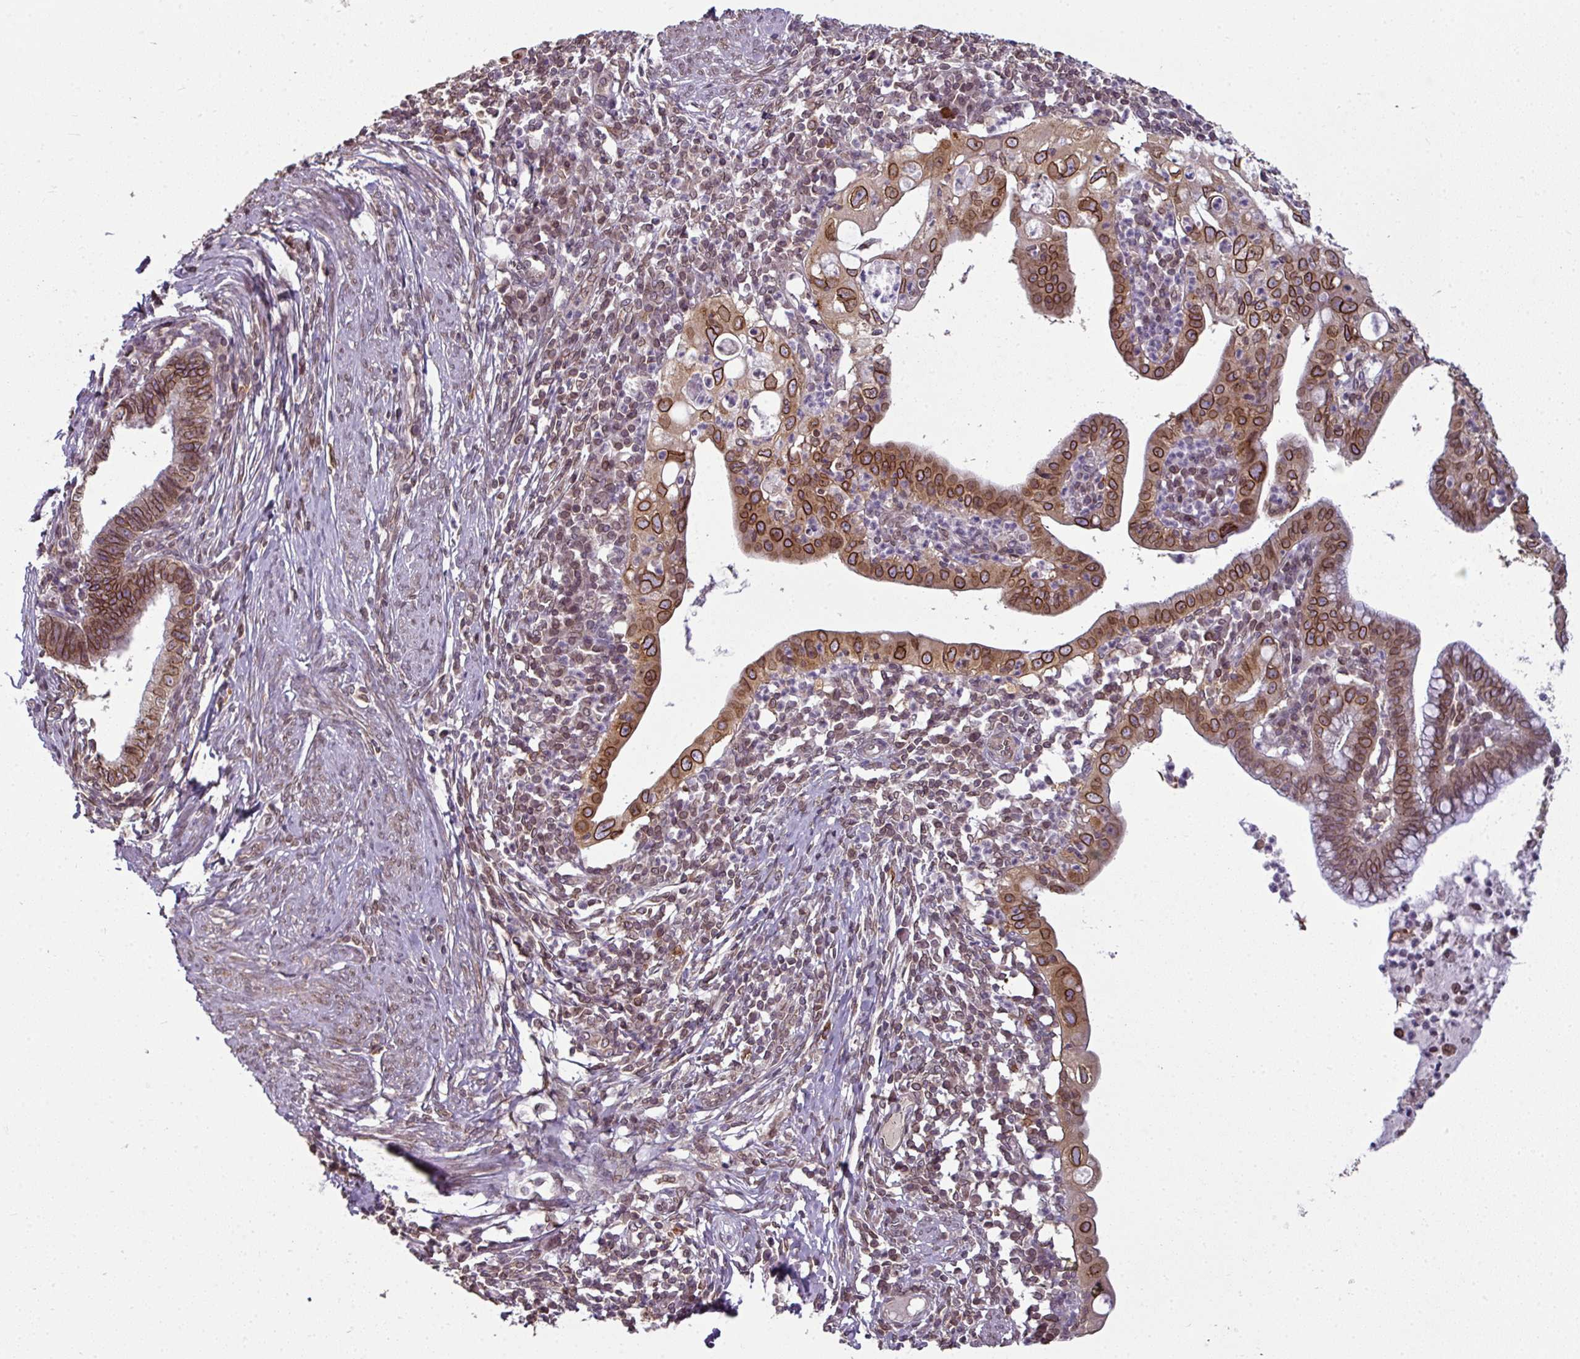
{"staining": {"intensity": "strong", "quantity": ">75%", "location": "cytoplasmic/membranous,nuclear"}, "tissue": "cervical cancer", "cell_type": "Tumor cells", "image_type": "cancer", "snomed": [{"axis": "morphology", "description": "Adenocarcinoma, NOS"}, {"axis": "topography", "description": "Cervix"}], "caption": "A histopathology image of cervical cancer (adenocarcinoma) stained for a protein displays strong cytoplasmic/membranous and nuclear brown staining in tumor cells. (IHC, brightfield microscopy, high magnification).", "gene": "RANGAP1", "patient": {"sex": "female", "age": 36}}